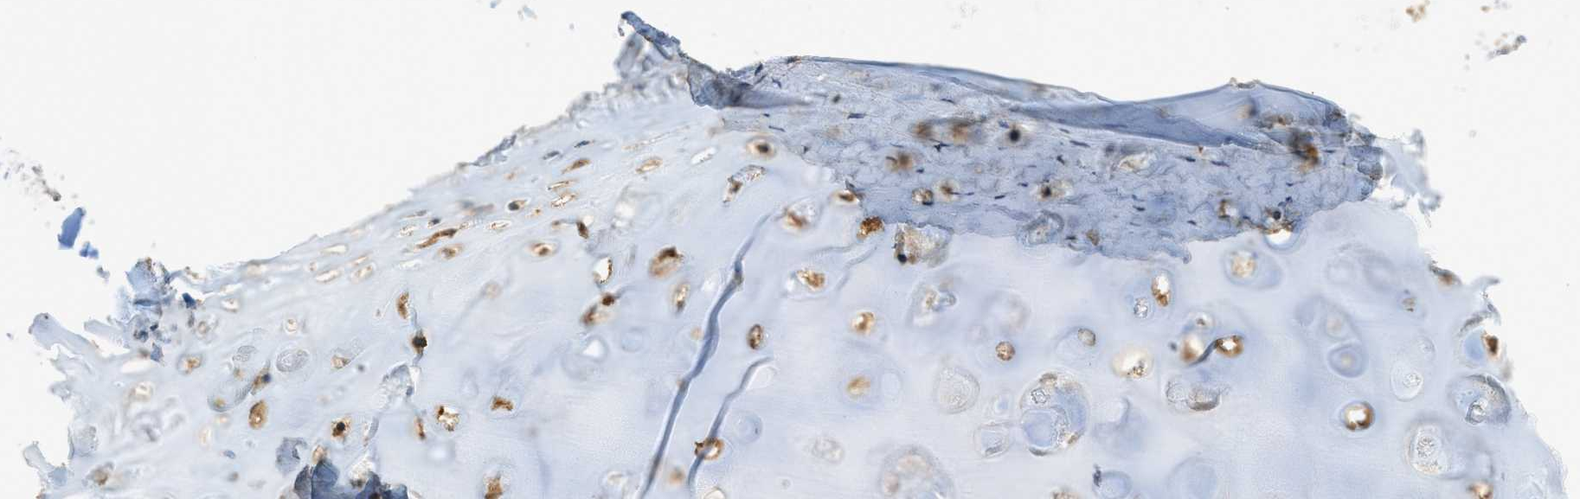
{"staining": {"intensity": "moderate", "quantity": ">75%", "location": "cytoplasmic/membranous"}, "tissue": "adipose tissue", "cell_type": "Adipocytes", "image_type": "normal", "snomed": [{"axis": "morphology", "description": "Normal tissue, NOS"}, {"axis": "topography", "description": "Cartilage tissue"}, {"axis": "topography", "description": "Bronchus"}], "caption": "A high-resolution photomicrograph shows immunohistochemistry (IHC) staining of benign adipose tissue, which reveals moderate cytoplasmic/membranous positivity in about >75% of adipocytes.", "gene": "CD276", "patient": {"sex": "female", "age": 73}}